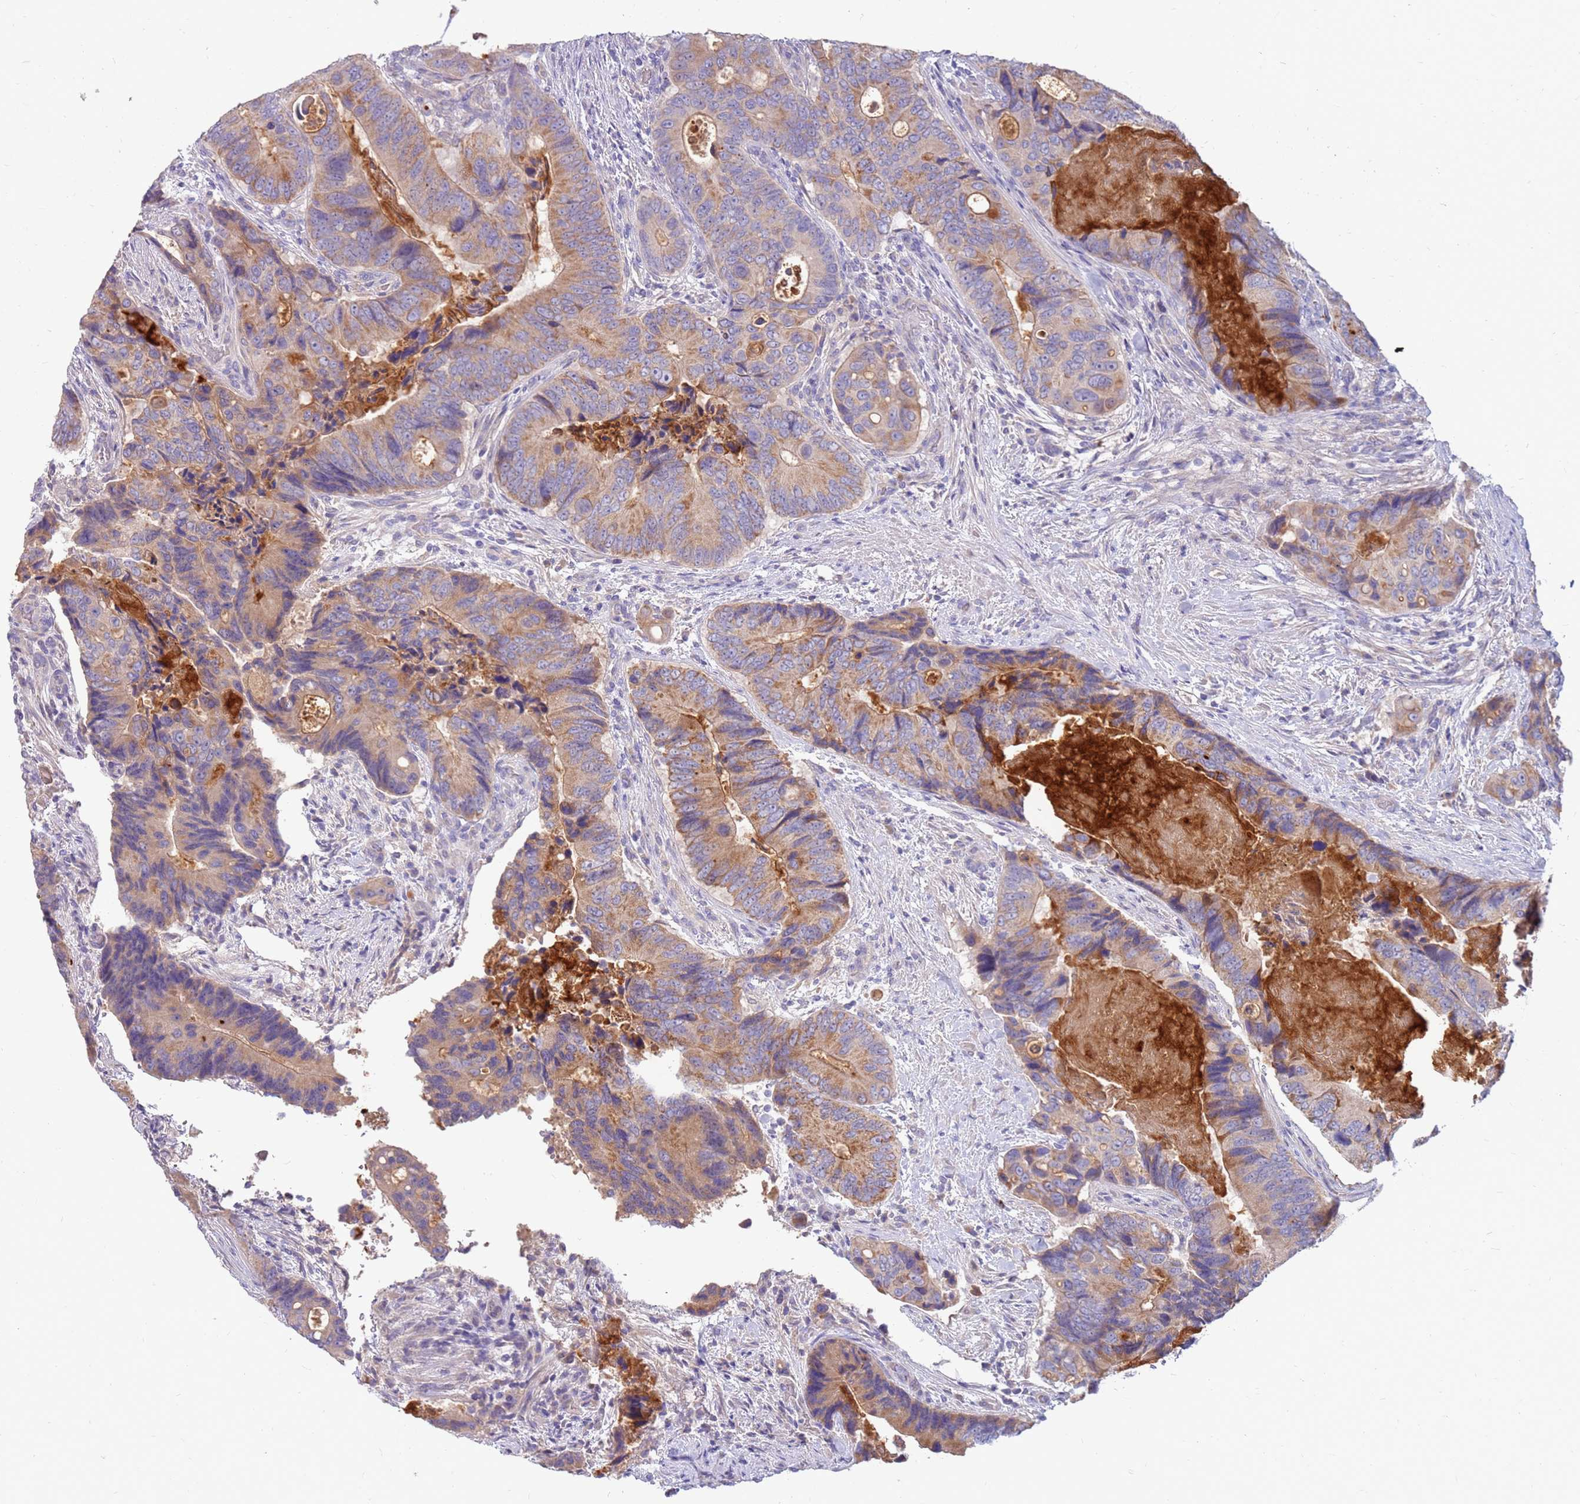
{"staining": {"intensity": "moderate", "quantity": "25%-75%", "location": "cytoplasmic/membranous"}, "tissue": "colorectal cancer", "cell_type": "Tumor cells", "image_type": "cancer", "snomed": [{"axis": "morphology", "description": "Adenocarcinoma, NOS"}, {"axis": "topography", "description": "Colon"}], "caption": "Adenocarcinoma (colorectal) was stained to show a protein in brown. There is medium levels of moderate cytoplasmic/membranous expression in approximately 25%-75% of tumor cells.", "gene": "SLC44A4", "patient": {"sex": "male", "age": 84}}